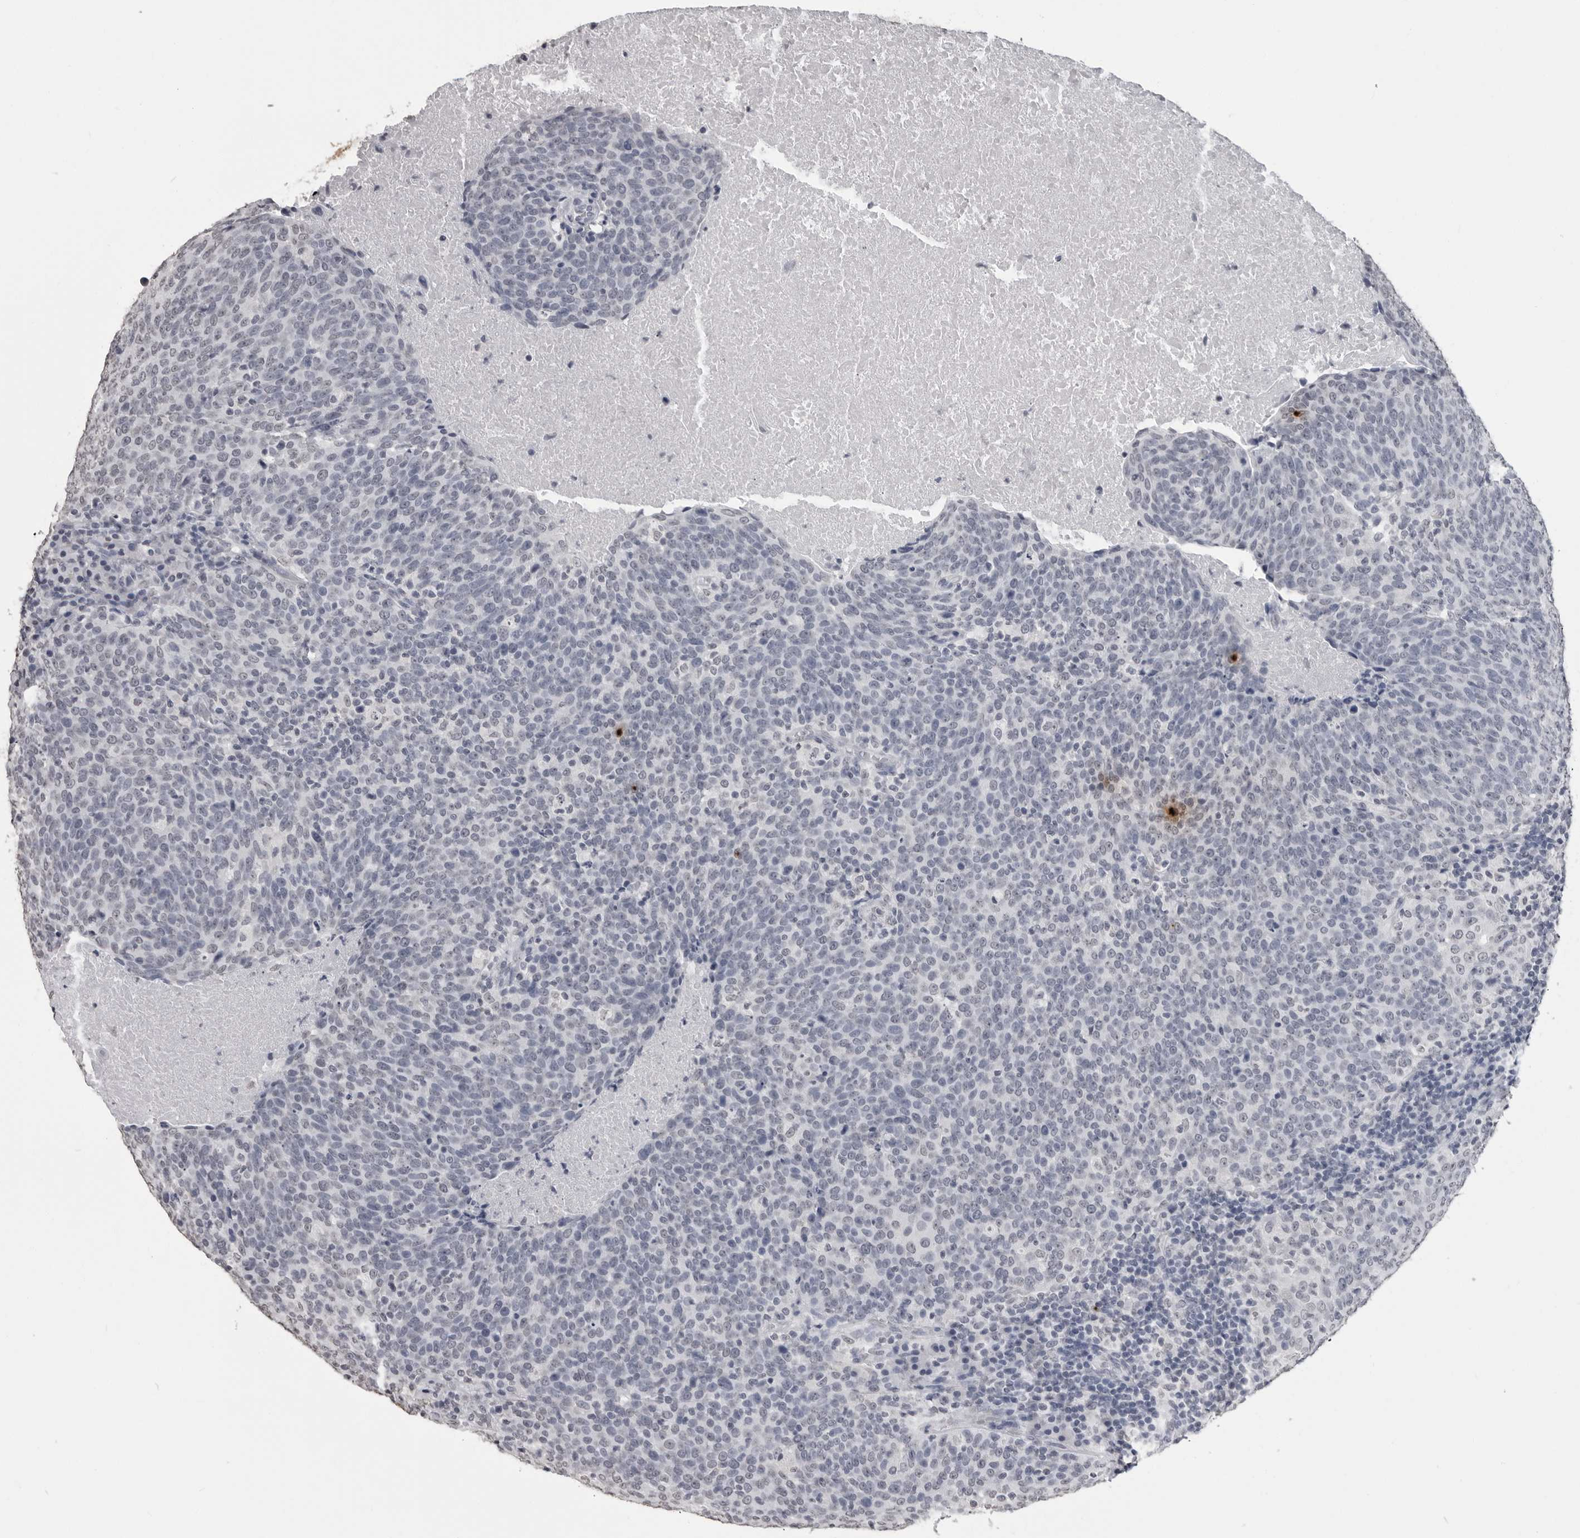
{"staining": {"intensity": "negative", "quantity": "none", "location": "none"}, "tissue": "head and neck cancer", "cell_type": "Tumor cells", "image_type": "cancer", "snomed": [{"axis": "morphology", "description": "Squamous cell carcinoma, NOS"}, {"axis": "morphology", "description": "Squamous cell carcinoma, metastatic, NOS"}, {"axis": "topography", "description": "Lymph node"}, {"axis": "topography", "description": "Head-Neck"}], "caption": "Human head and neck squamous cell carcinoma stained for a protein using immunohistochemistry shows no positivity in tumor cells.", "gene": "HEPACAM", "patient": {"sex": "male", "age": 62}}